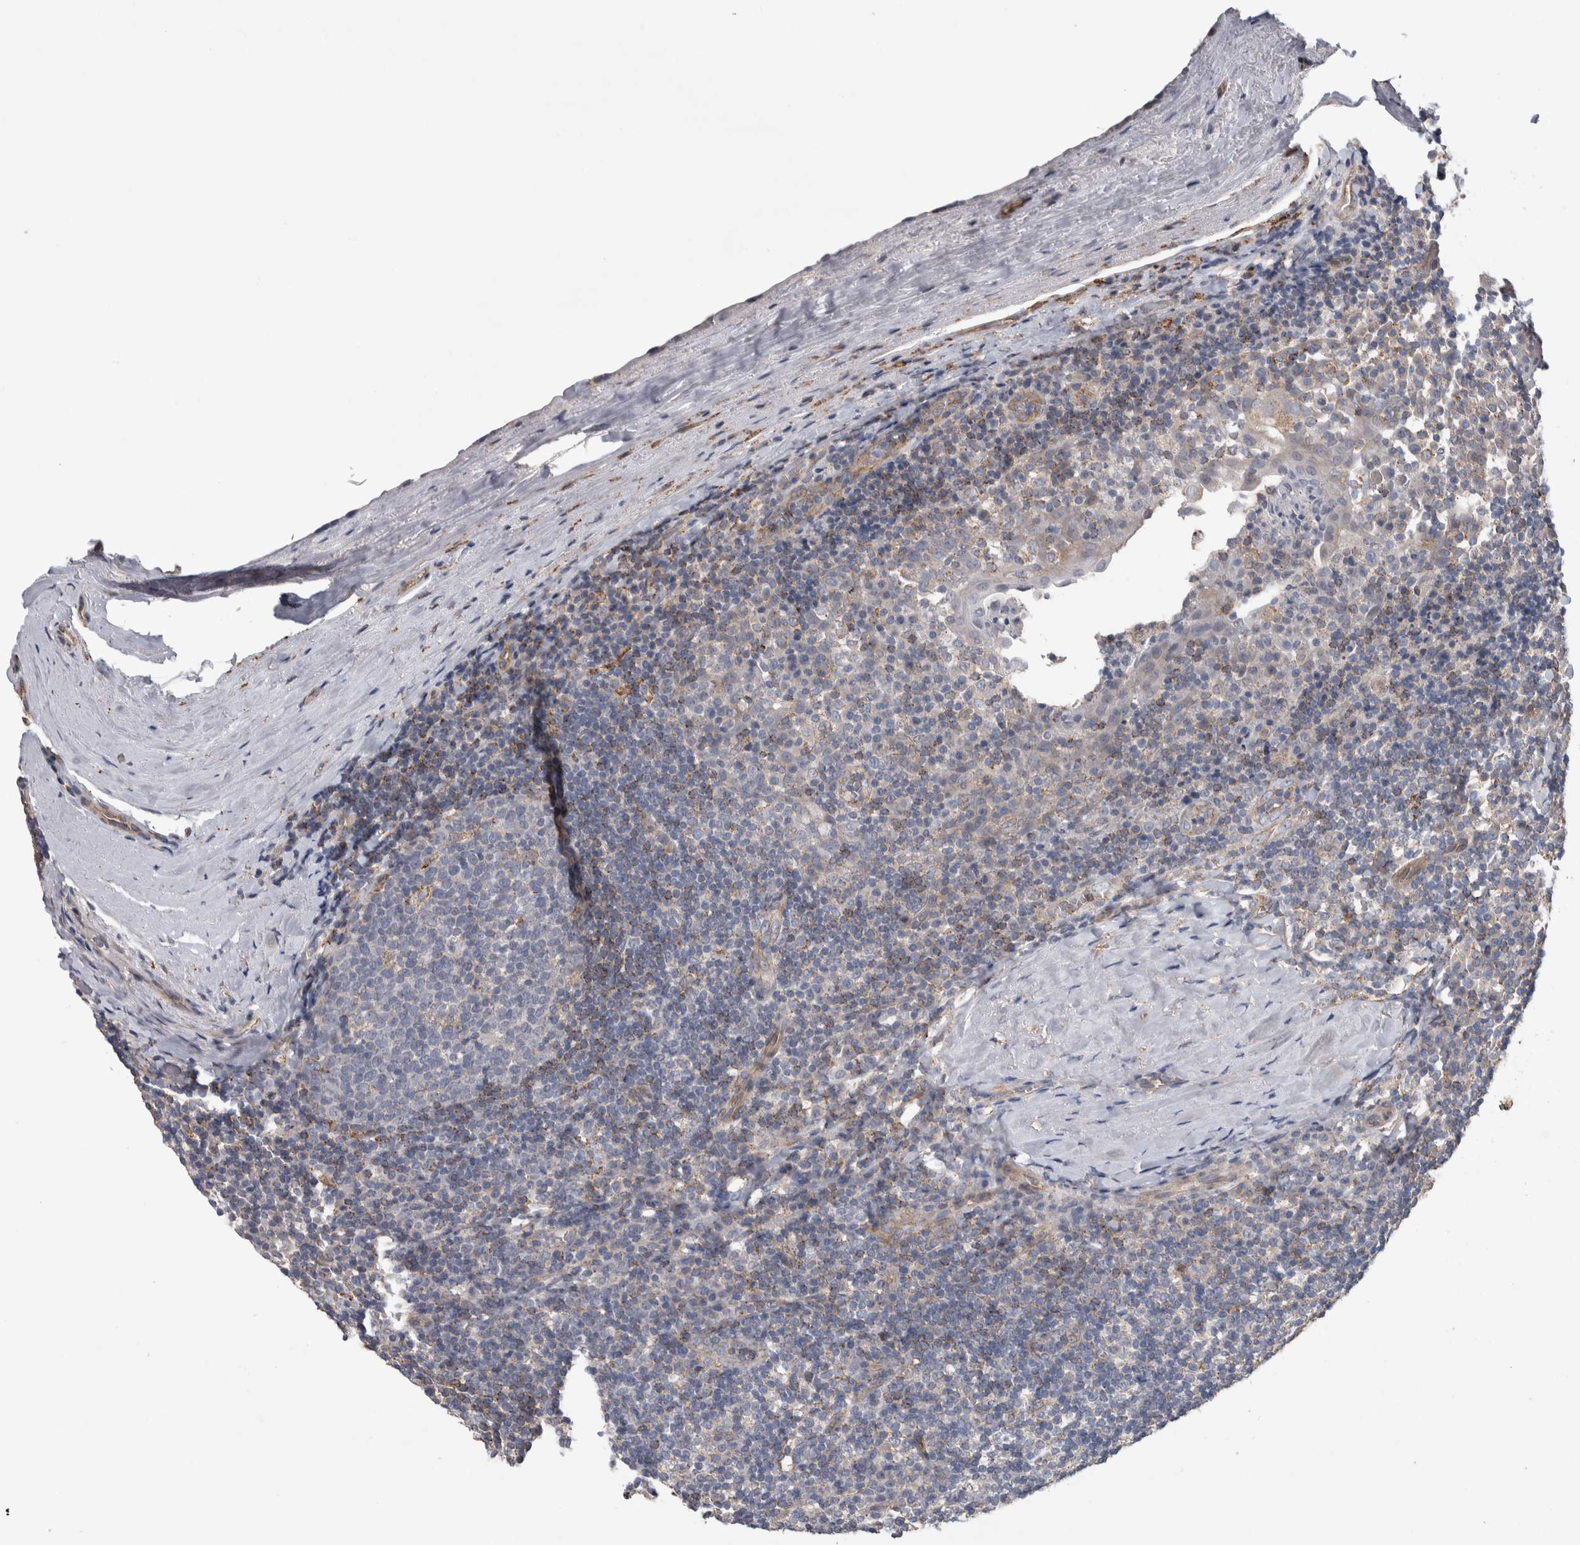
{"staining": {"intensity": "negative", "quantity": "none", "location": "none"}, "tissue": "tonsil", "cell_type": "Germinal center cells", "image_type": "normal", "snomed": [{"axis": "morphology", "description": "Normal tissue, NOS"}, {"axis": "topography", "description": "Tonsil"}], "caption": "This is a image of immunohistochemistry staining of normal tonsil, which shows no staining in germinal center cells. (DAB immunohistochemistry (IHC) visualized using brightfield microscopy, high magnification).", "gene": "GCNA", "patient": {"sex": "male", "age": 37}}